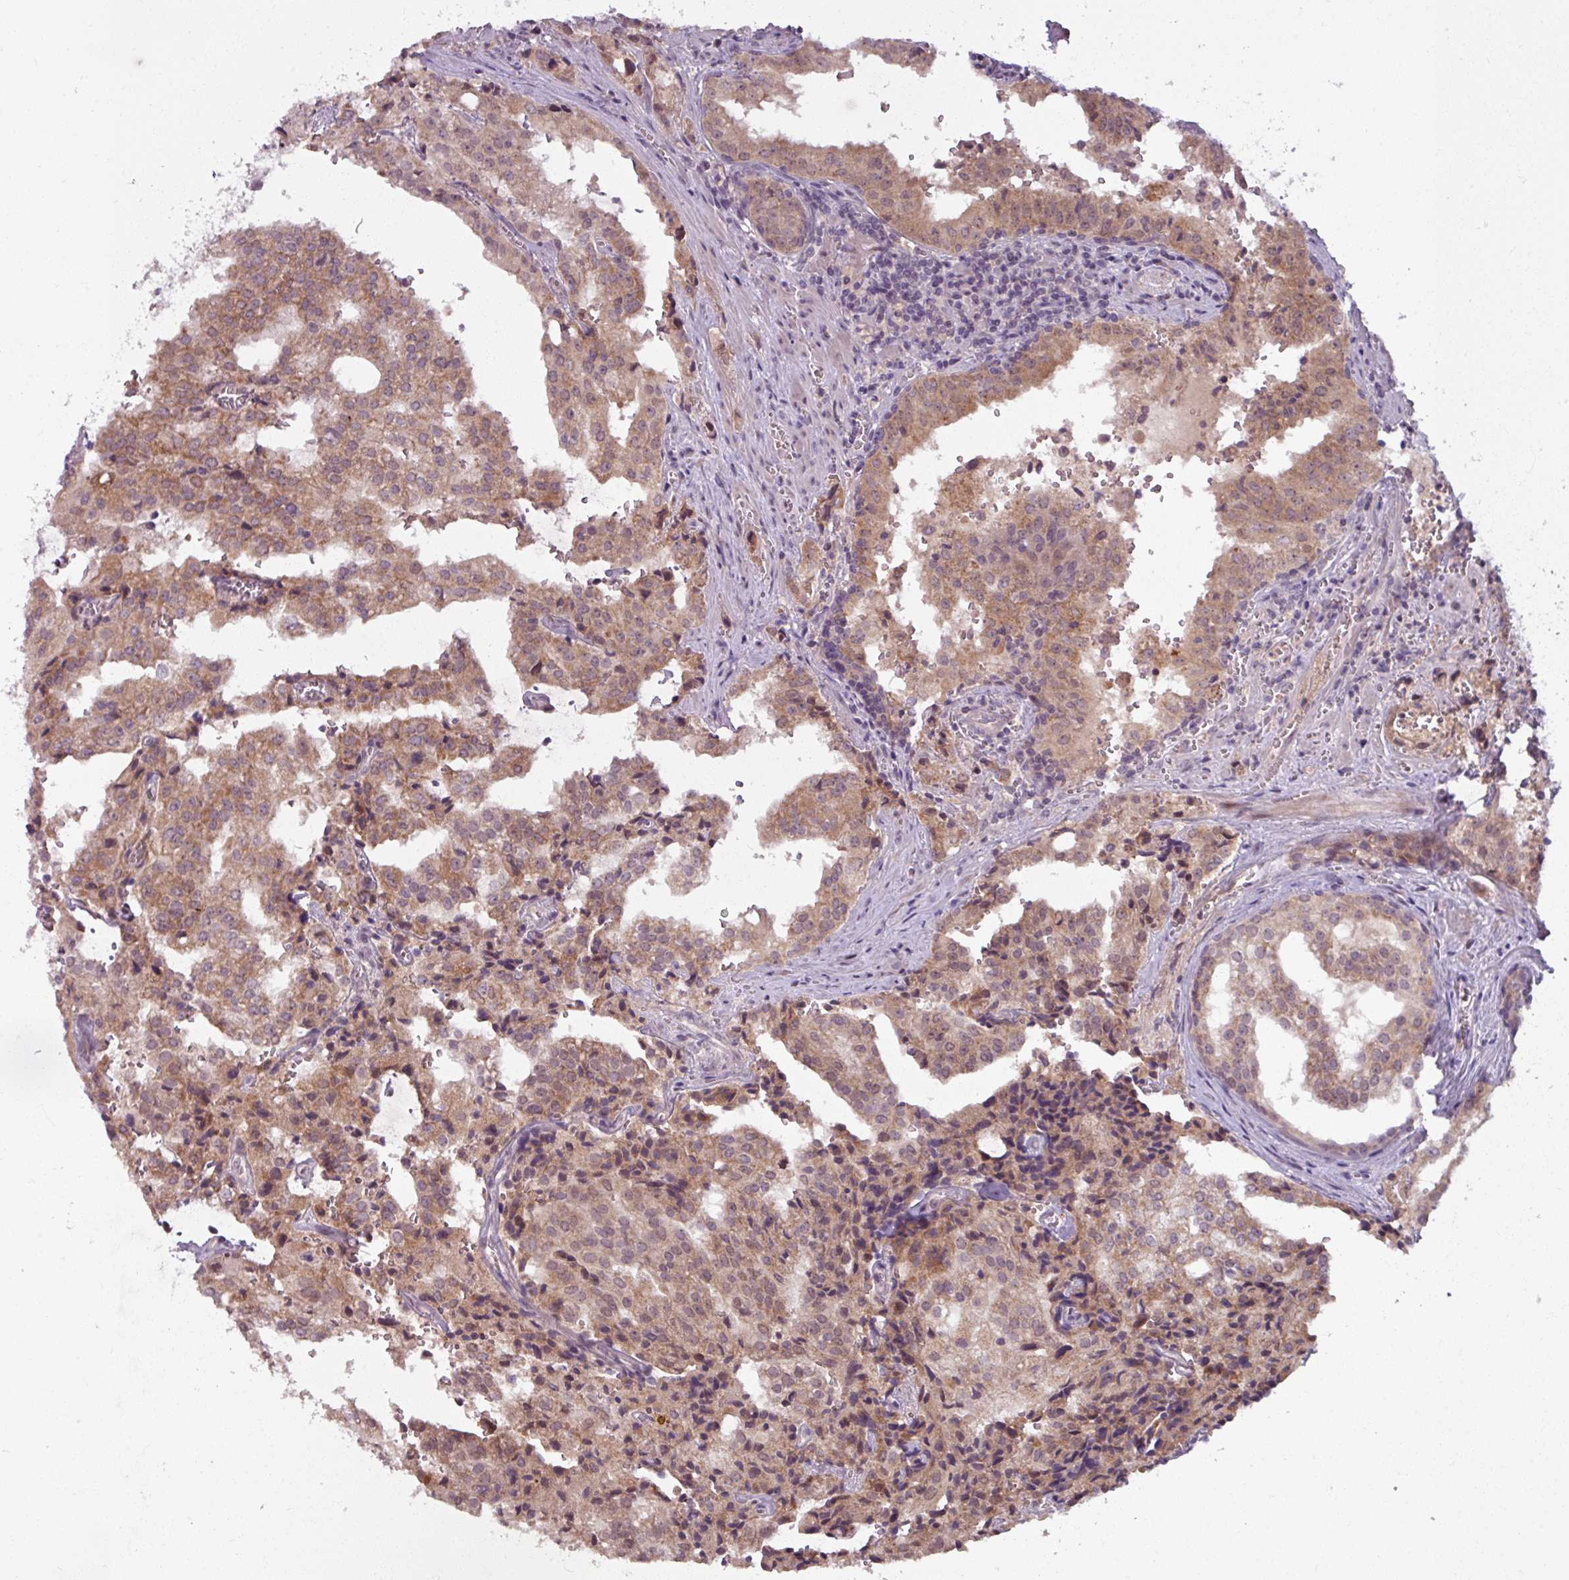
{"staining": {"intensity": "moderate", "quantity": ">75%", "location": "cytoplasmic/membranous,nuclear"}, "tissue": "prostate cancer", "cell_type": "Tumor cells", "image_type": "cancer", "snomed": [{"axis": "morphology", "description": "Adenocarcinoma, High grade"}, {"axis": "topography", "description": "Prostate"}], "caption": "Approximately >75% of tumor cells in high-grade adenocarcinoma (prostate) show moderate cytoplasmic/membranous and nuclear protein staining as visualized by brown immunohistochemical staining.", "gene": "OGFOD3", "patient": {"sex": "male", "age": 68}}